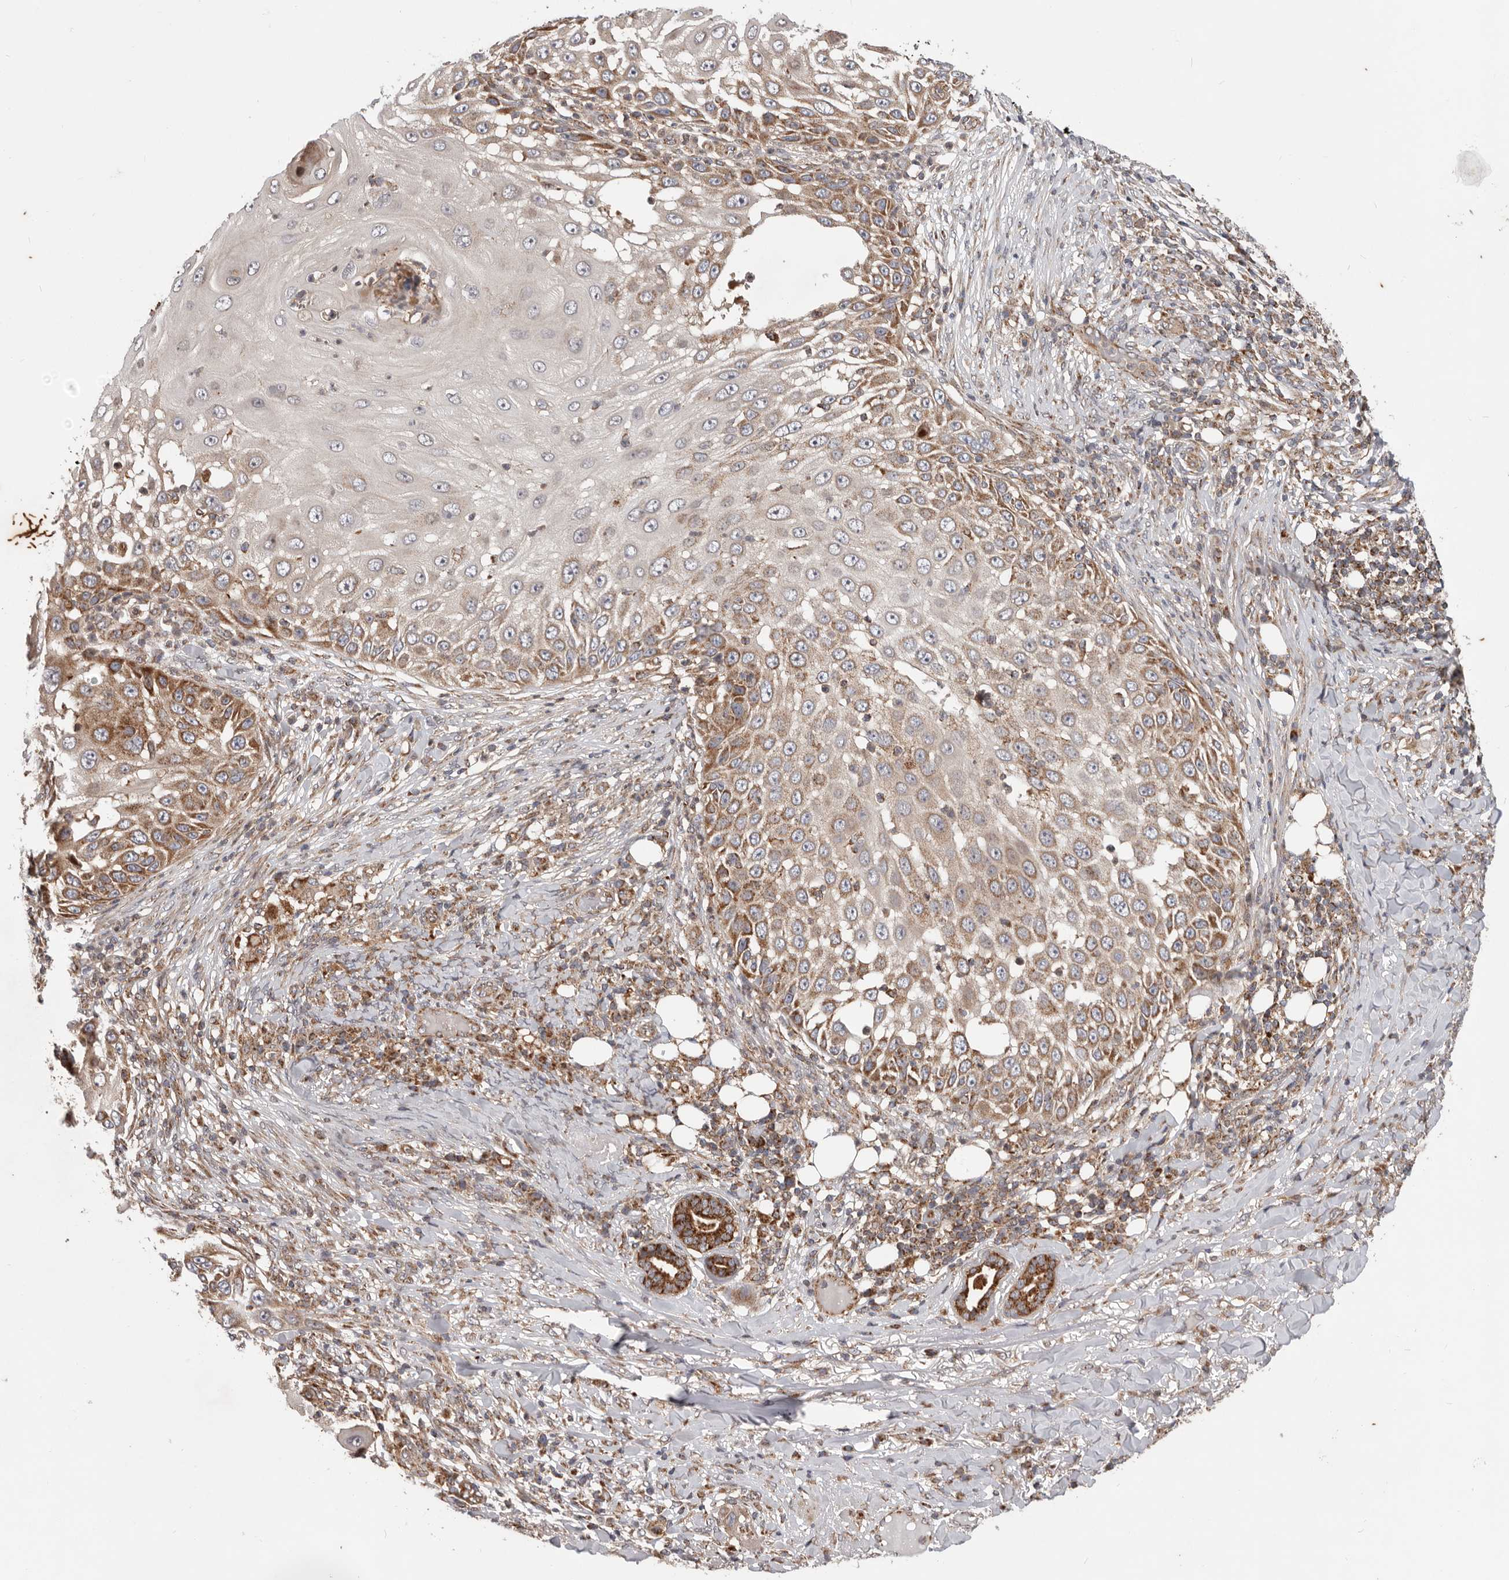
{"staining": {"intensity": "strong", "quantity": "25%-75%", "location": "cytoplasmic/membranous"}, "tissue": "skin cancer", "cell_type": "Tumor cells", "image_type": "cancer", "snomed": [{"axis": "morphology", "description": "Squamous cell carcinoma, NOS"}, {"axis": "topography", "description": "Skin"}], "caption": "The immunohistochemical stain shows strong cytoplasmic/membranous expression in tumor cells of squamous cell carcinoma (skin) tissue.", "gene": "MRPS10", "patient": {"sex": "female", "age": 44}}